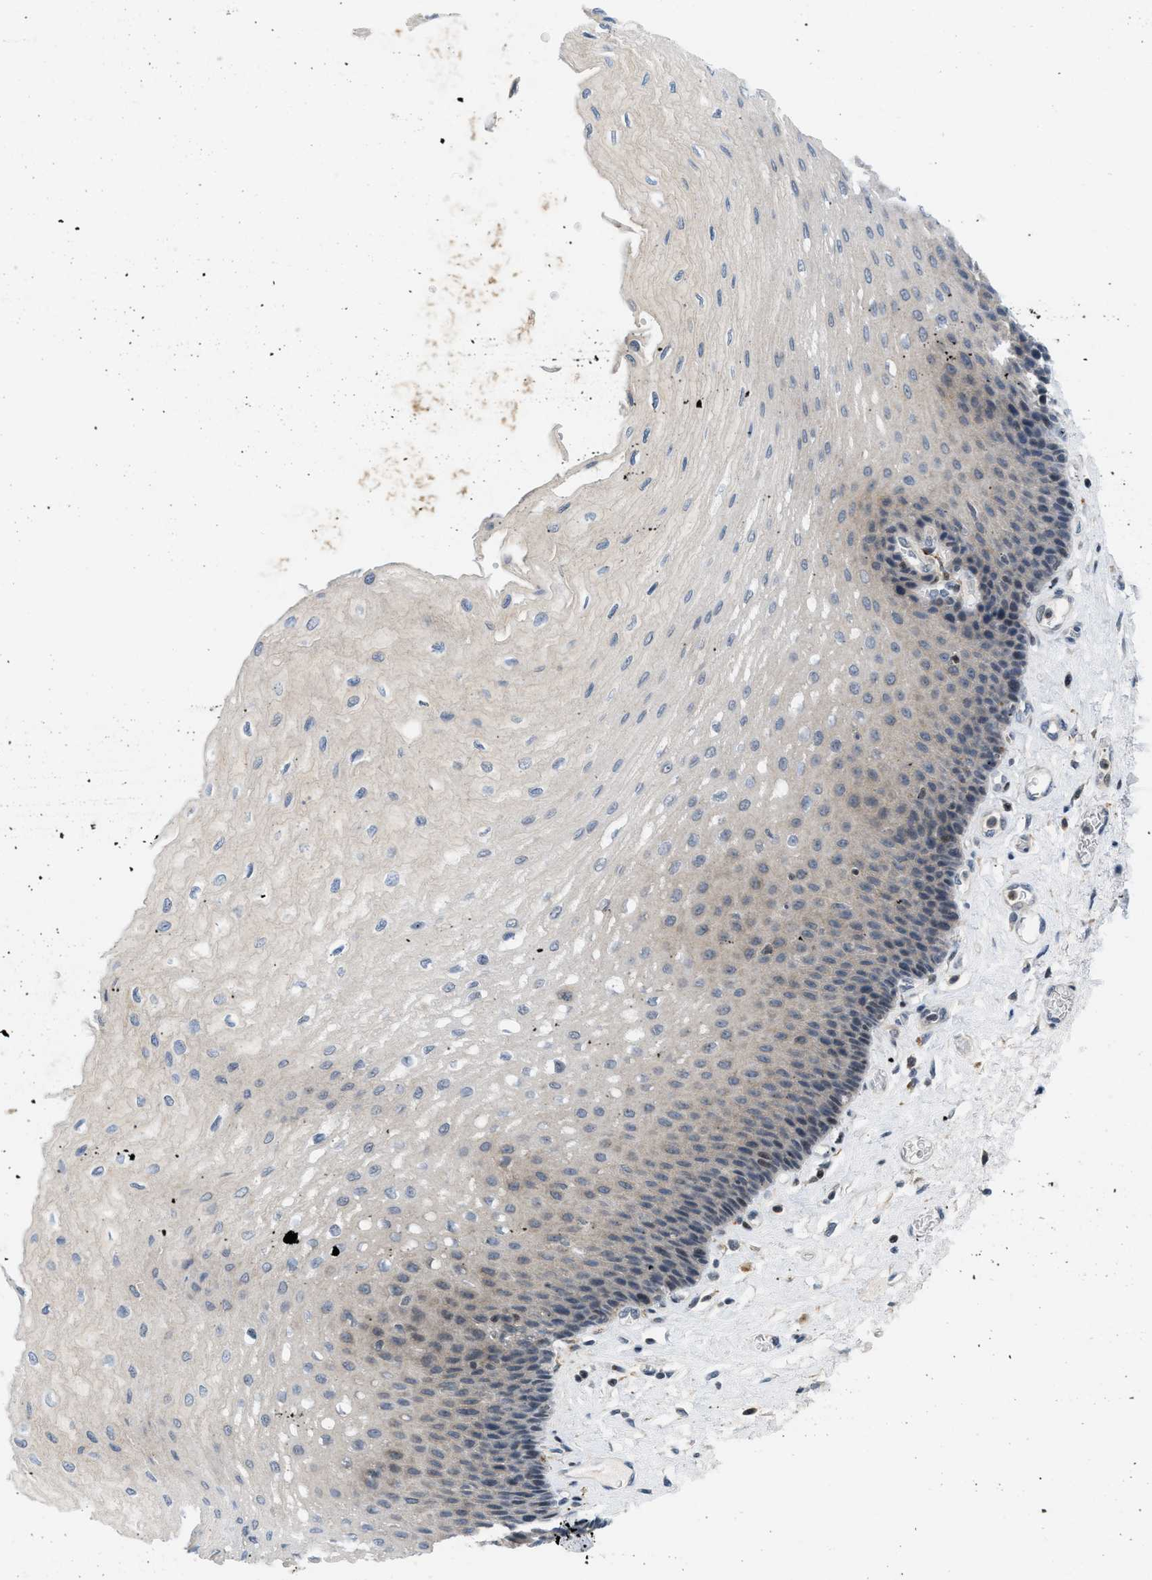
{"staining": {"intensity": "moderate", "quantity": "<25%", "location": "cytoplasmic/membranous,nuclear"}, "tissue": "esophagus", "cell_type": "Squamous epithelial cells", "image_type": "normal", "snomed": [{"axis": "morphology", "description": "Normal tissue, NOS"}, {"axis": "topography", "description": "Esophagus"}], "caption": "A brown stain shows moderate cytoplasmic/membranous,nuclear positivity of a protein in squamous epithelial cells of normal esophagus.", "gene": "ING1", "patient": {"sex": "female", "age": 72}}